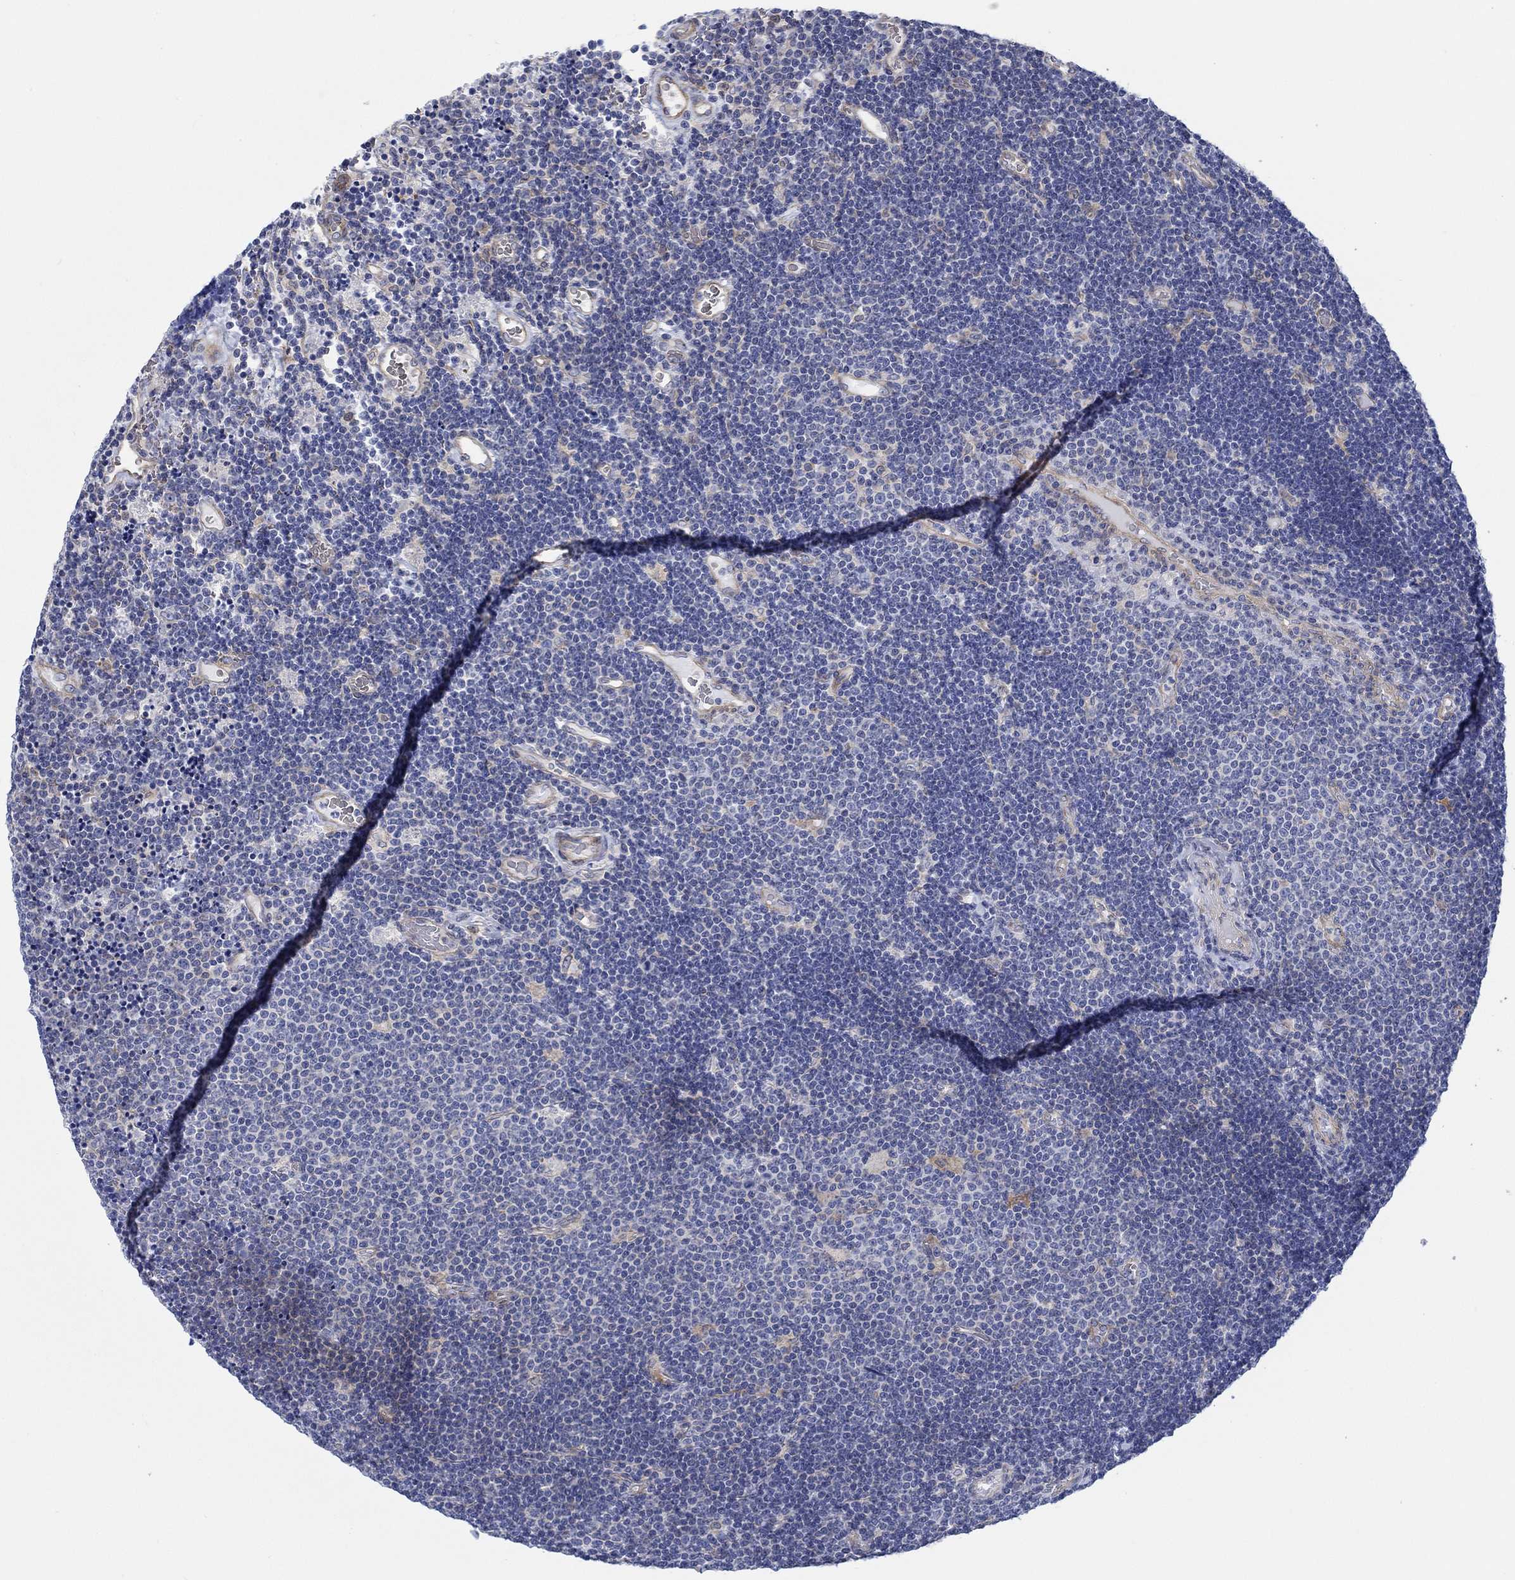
{"staining": {"intensity": "negative", "quantity": "none", "location": "none"}, "tissue": "lymphoma", "cell_type": "Tumor cells", "image_type": "cancer", "snomed": [{"axis": "morphology", "description": "Malignant lymphoma, non-Hodgkin's type, Low grade"}, {"axis": "topography", "description": "Brain"}], "caption": "Immunohistochemistry micrograph of low-grade malignant lymphoma, non-Hodgkin's type stained for a protein (brown), which demonstrates no expression in tumor cells.", "gene": "FMN1", "patient": {"sex": "female", "age": 66}}